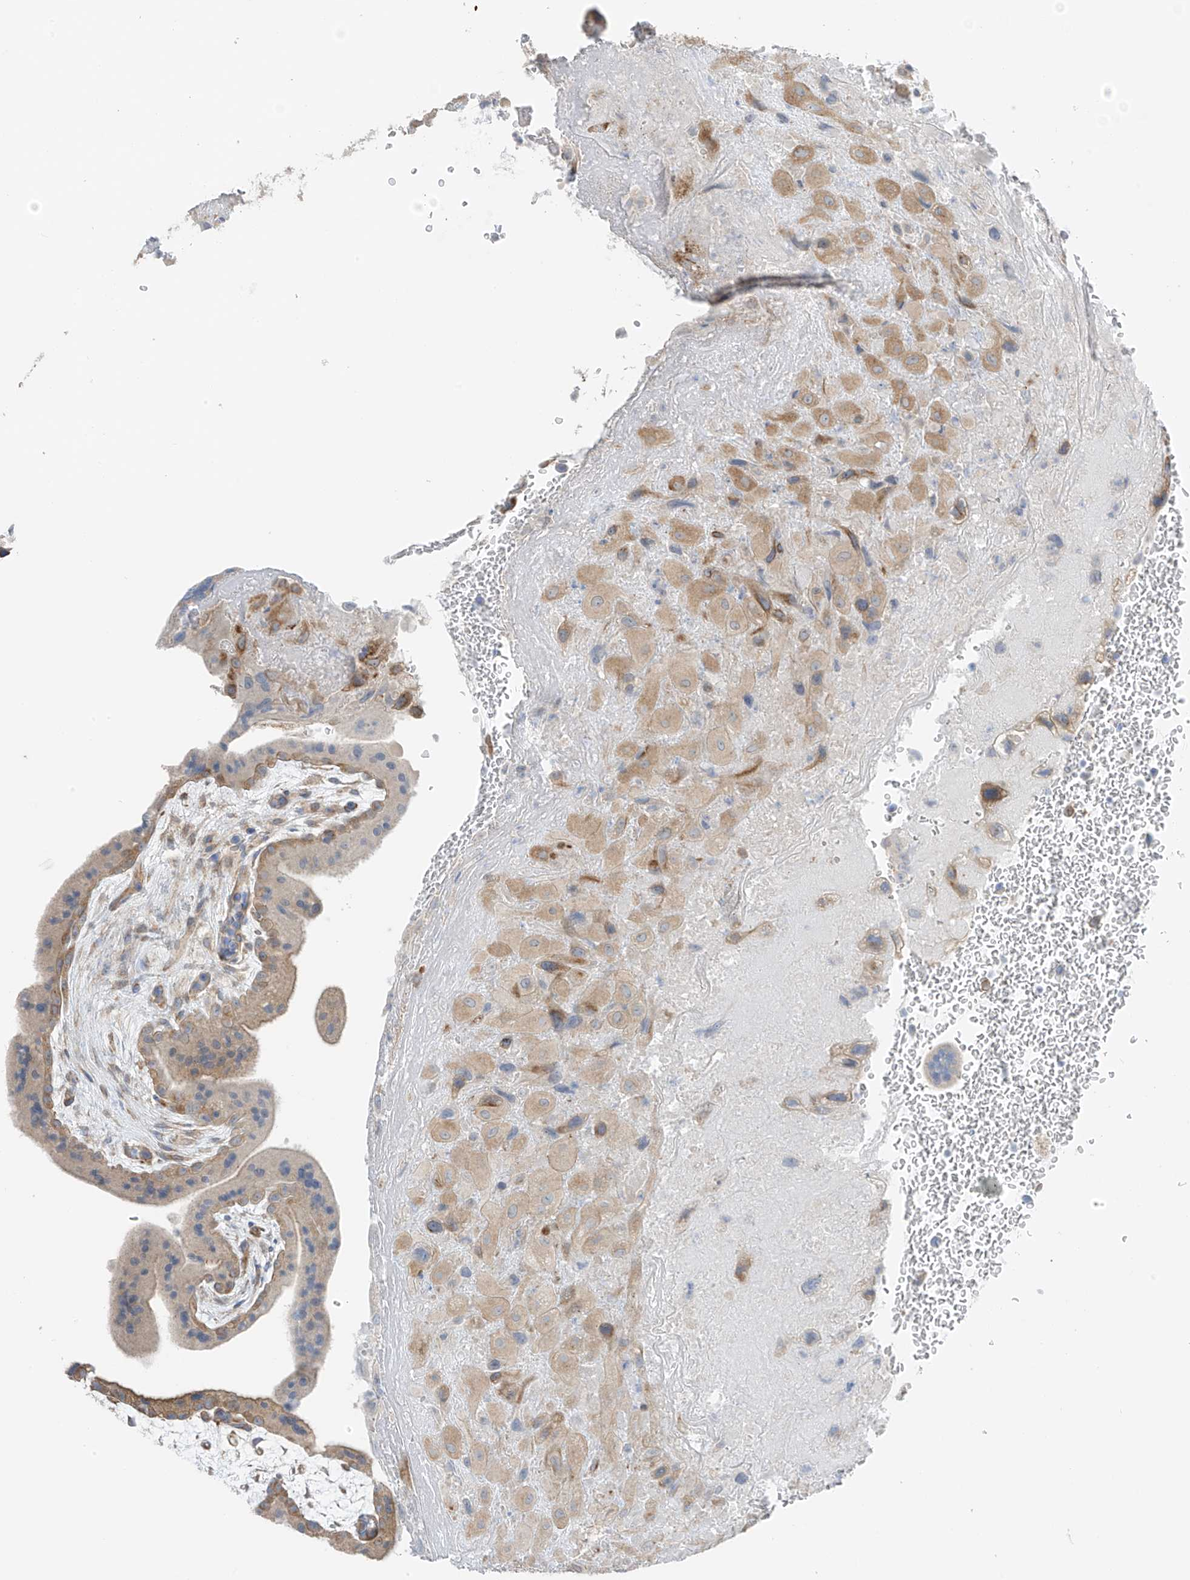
{"staining": {"intensity": "moderate", "quantity": ">75%", "location": "cytoplasmic/membranous"}, "tissue": "placenta", "cell_type": "Decidual cells", "image_type": "normal", "snomed": [{"axis": "morphology", "description": "Normal tissue, NOS"}, {"axis": "topography", "description": "Placenta"}], "caption": "Benign placenta was stained to show a protein in brown. There is medium levels of moderate cytoplasmic/membranous expression in about >75% of decidual cells.", "gene": "NALCN", "patient": {"sex": "female", "age": 35}}